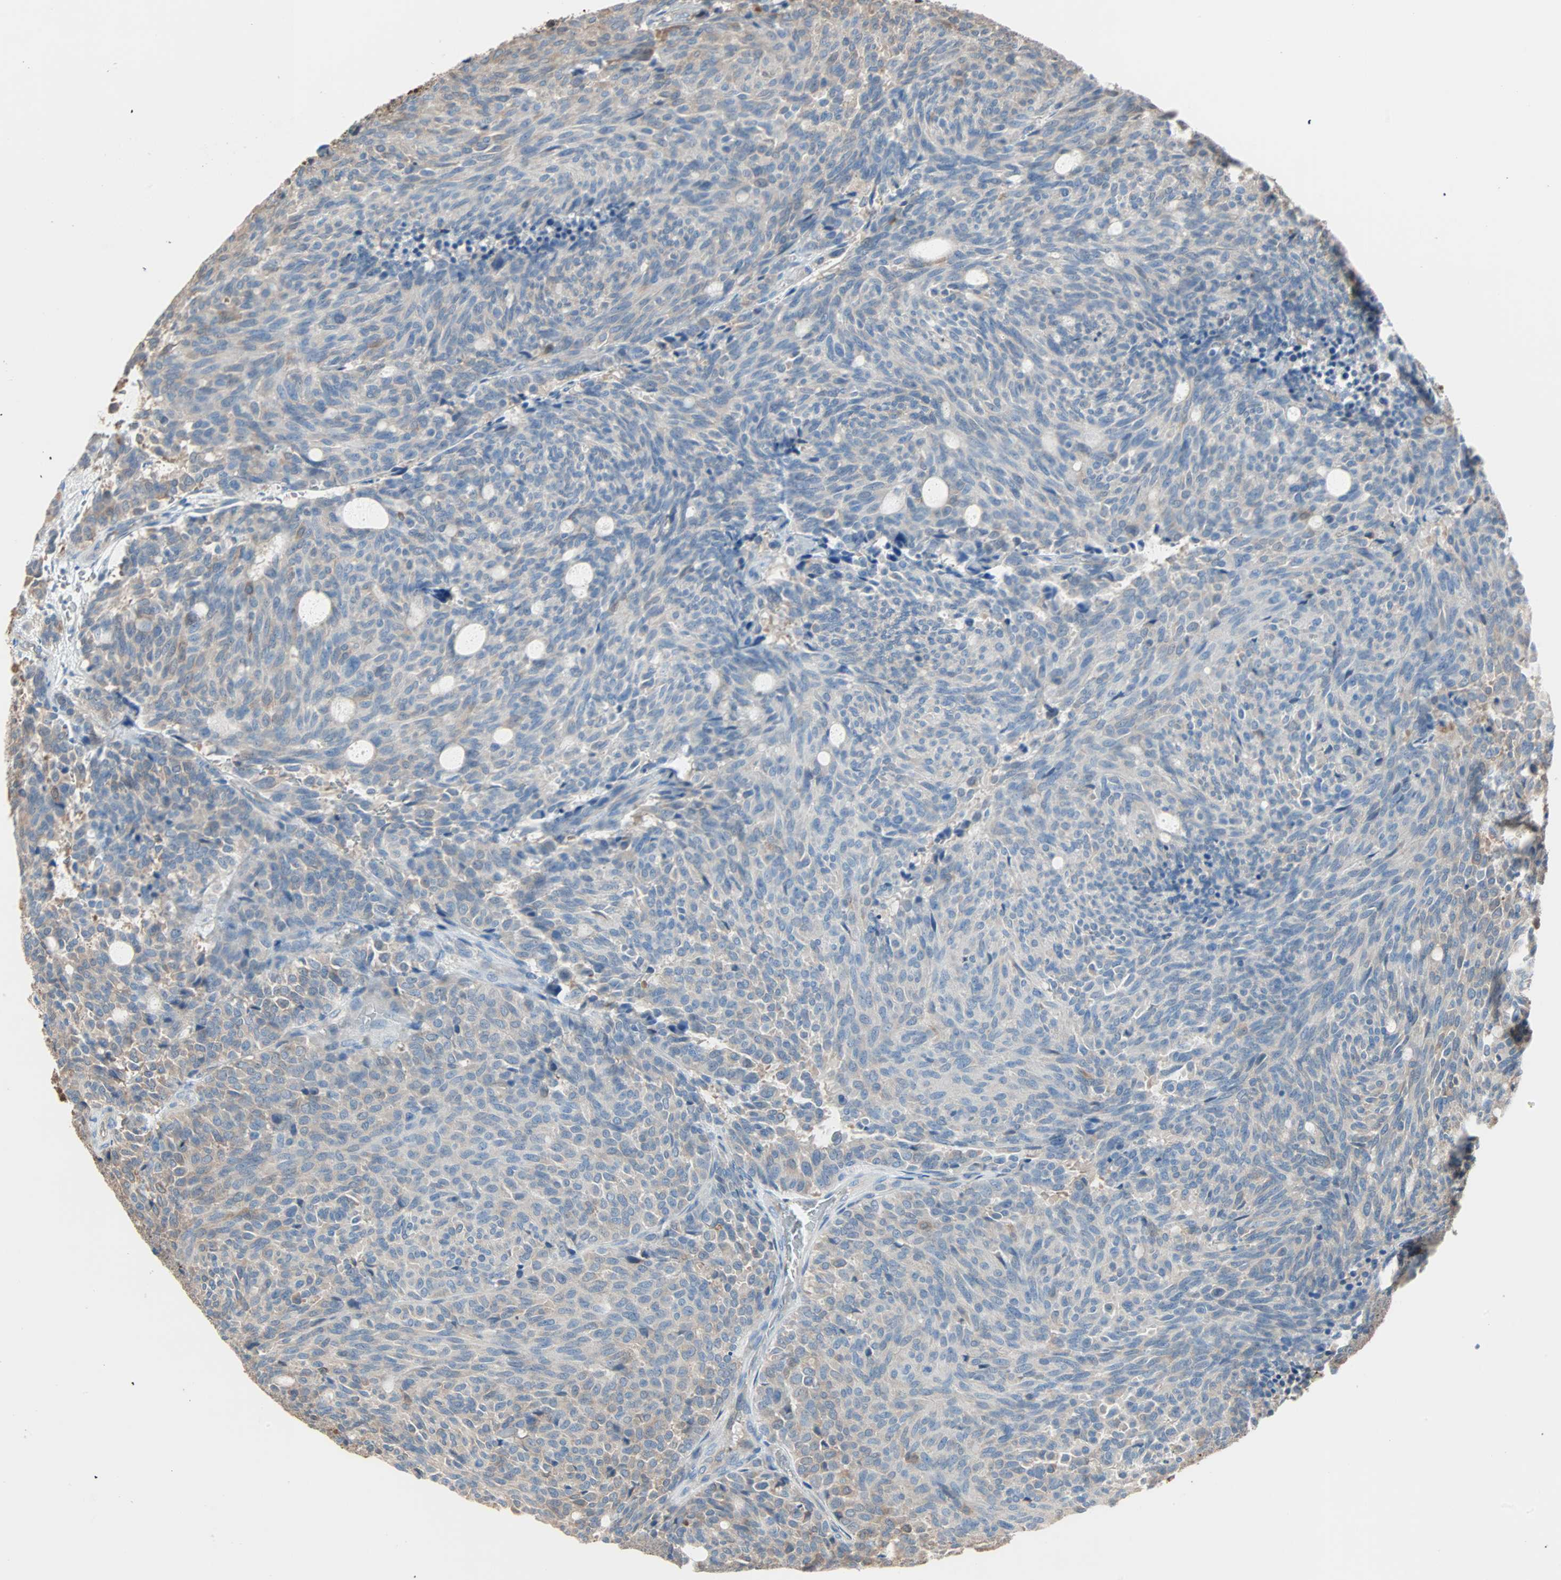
{"staining": {"intensity": "weak", "quantity": "<25%", "location": "cytoplasmic/membranous"}, "tissue": "carcinoid", "cell_type": "Tumor cells", "image_type": "cancer", "snomed": [{"axis": "morphology", "description": "Carcinoid, malignant, NOS"}, {"axis": "topography", "description": "Pancreas"}], "caption": "Immunohistochemistry image of neoplastic tissue: carcinoid stained with DAB (3,3'-diaminobenzidine) shows no significant protein positivity in tumor cells.", "gene": "PRDX1", "patient": {"sex": "female", "age": 54}}